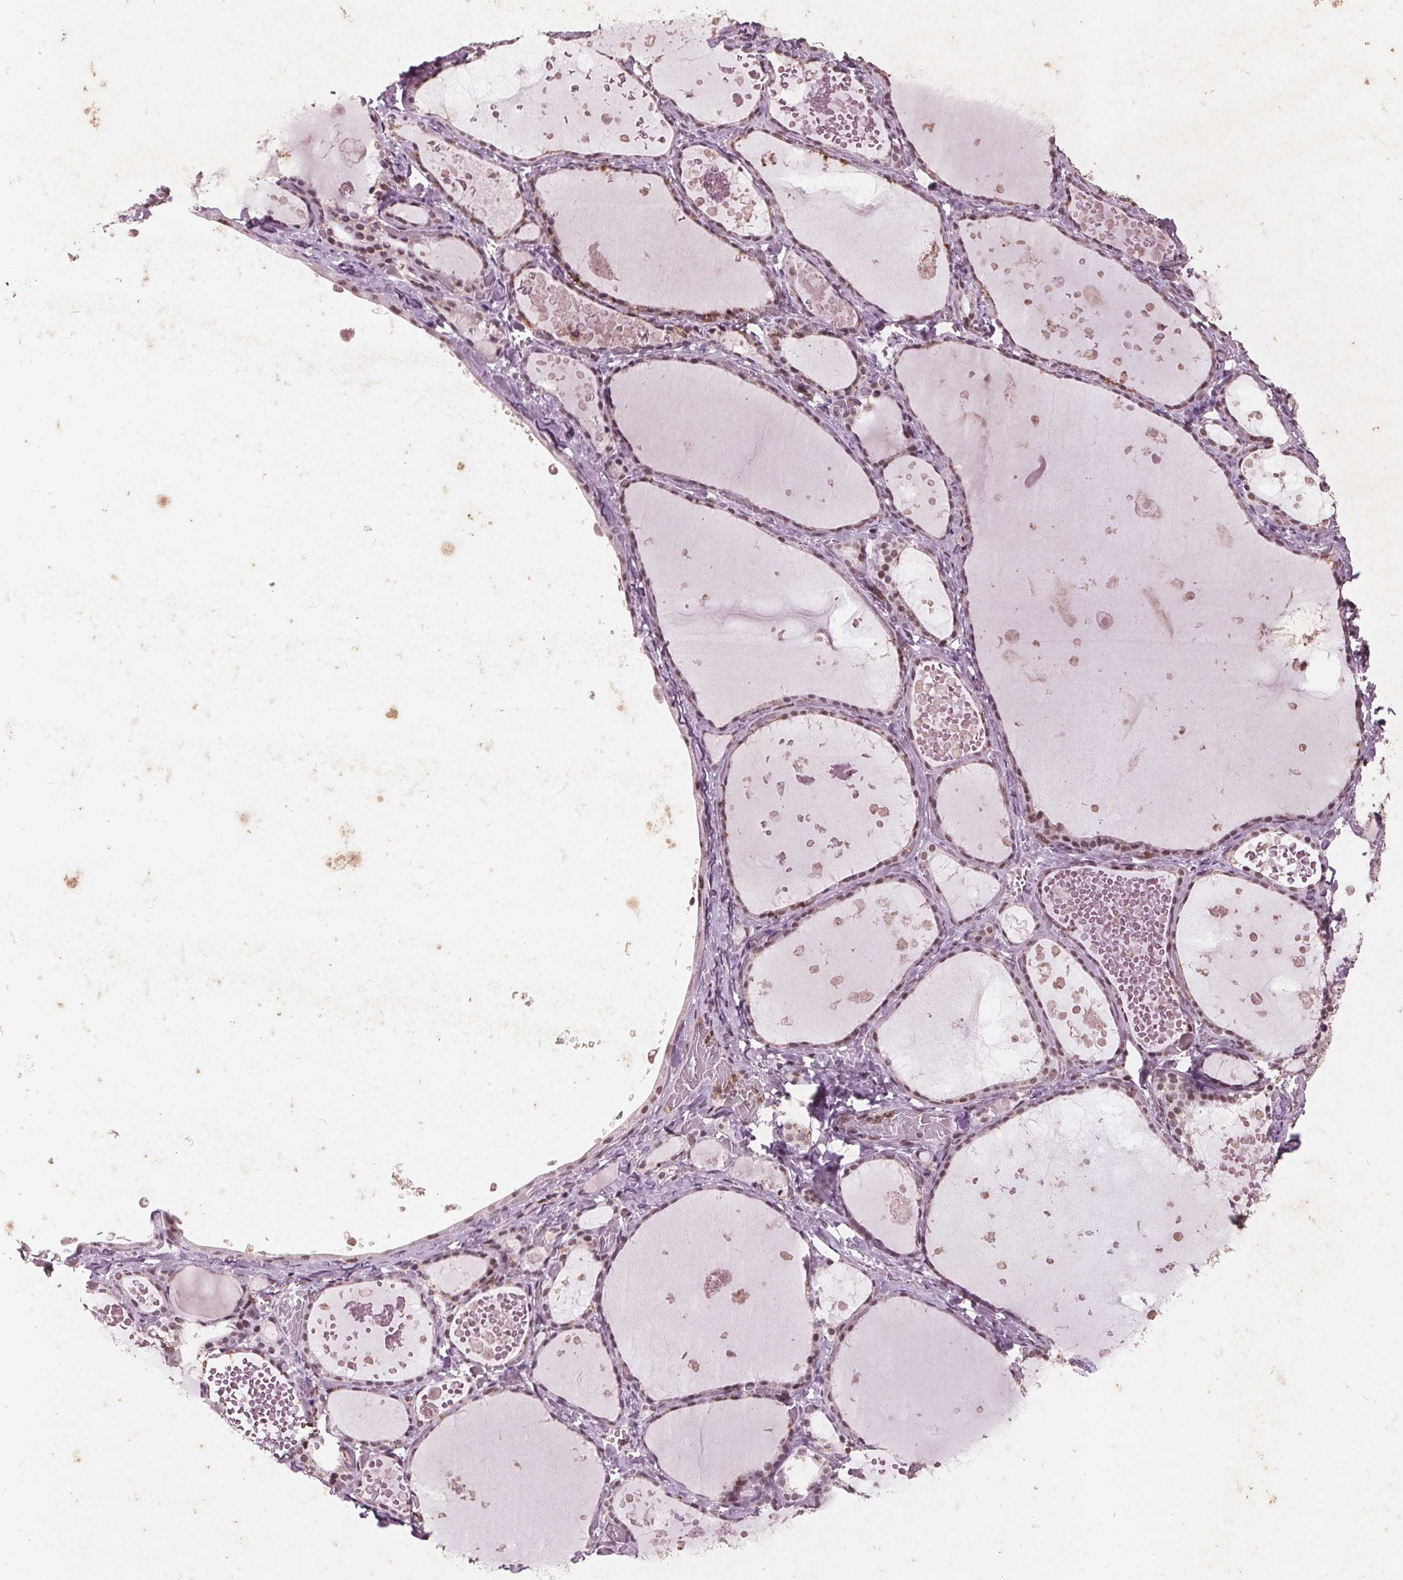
{"staining": {"intensity": "weak", "quantity": "25%-75%", "location": "nuclear"}, "tissue": "thyroid gland", "cell_type": "Glandular cells", "image_type": "normal", "snomed": [{"axis": "morphology", "description": "Normal tissue, NOS"}, {"axis": "topography", "description": "Thyroid gland"}], "caption": "An IHC photomicrograph of normal tissue is shown. Protein staining in brown highlights weak nuclear positivity in thyroid gland within glandular cells.", "gene": "RPS6KA2", "patient": {"sex": "female", "age": 56}}